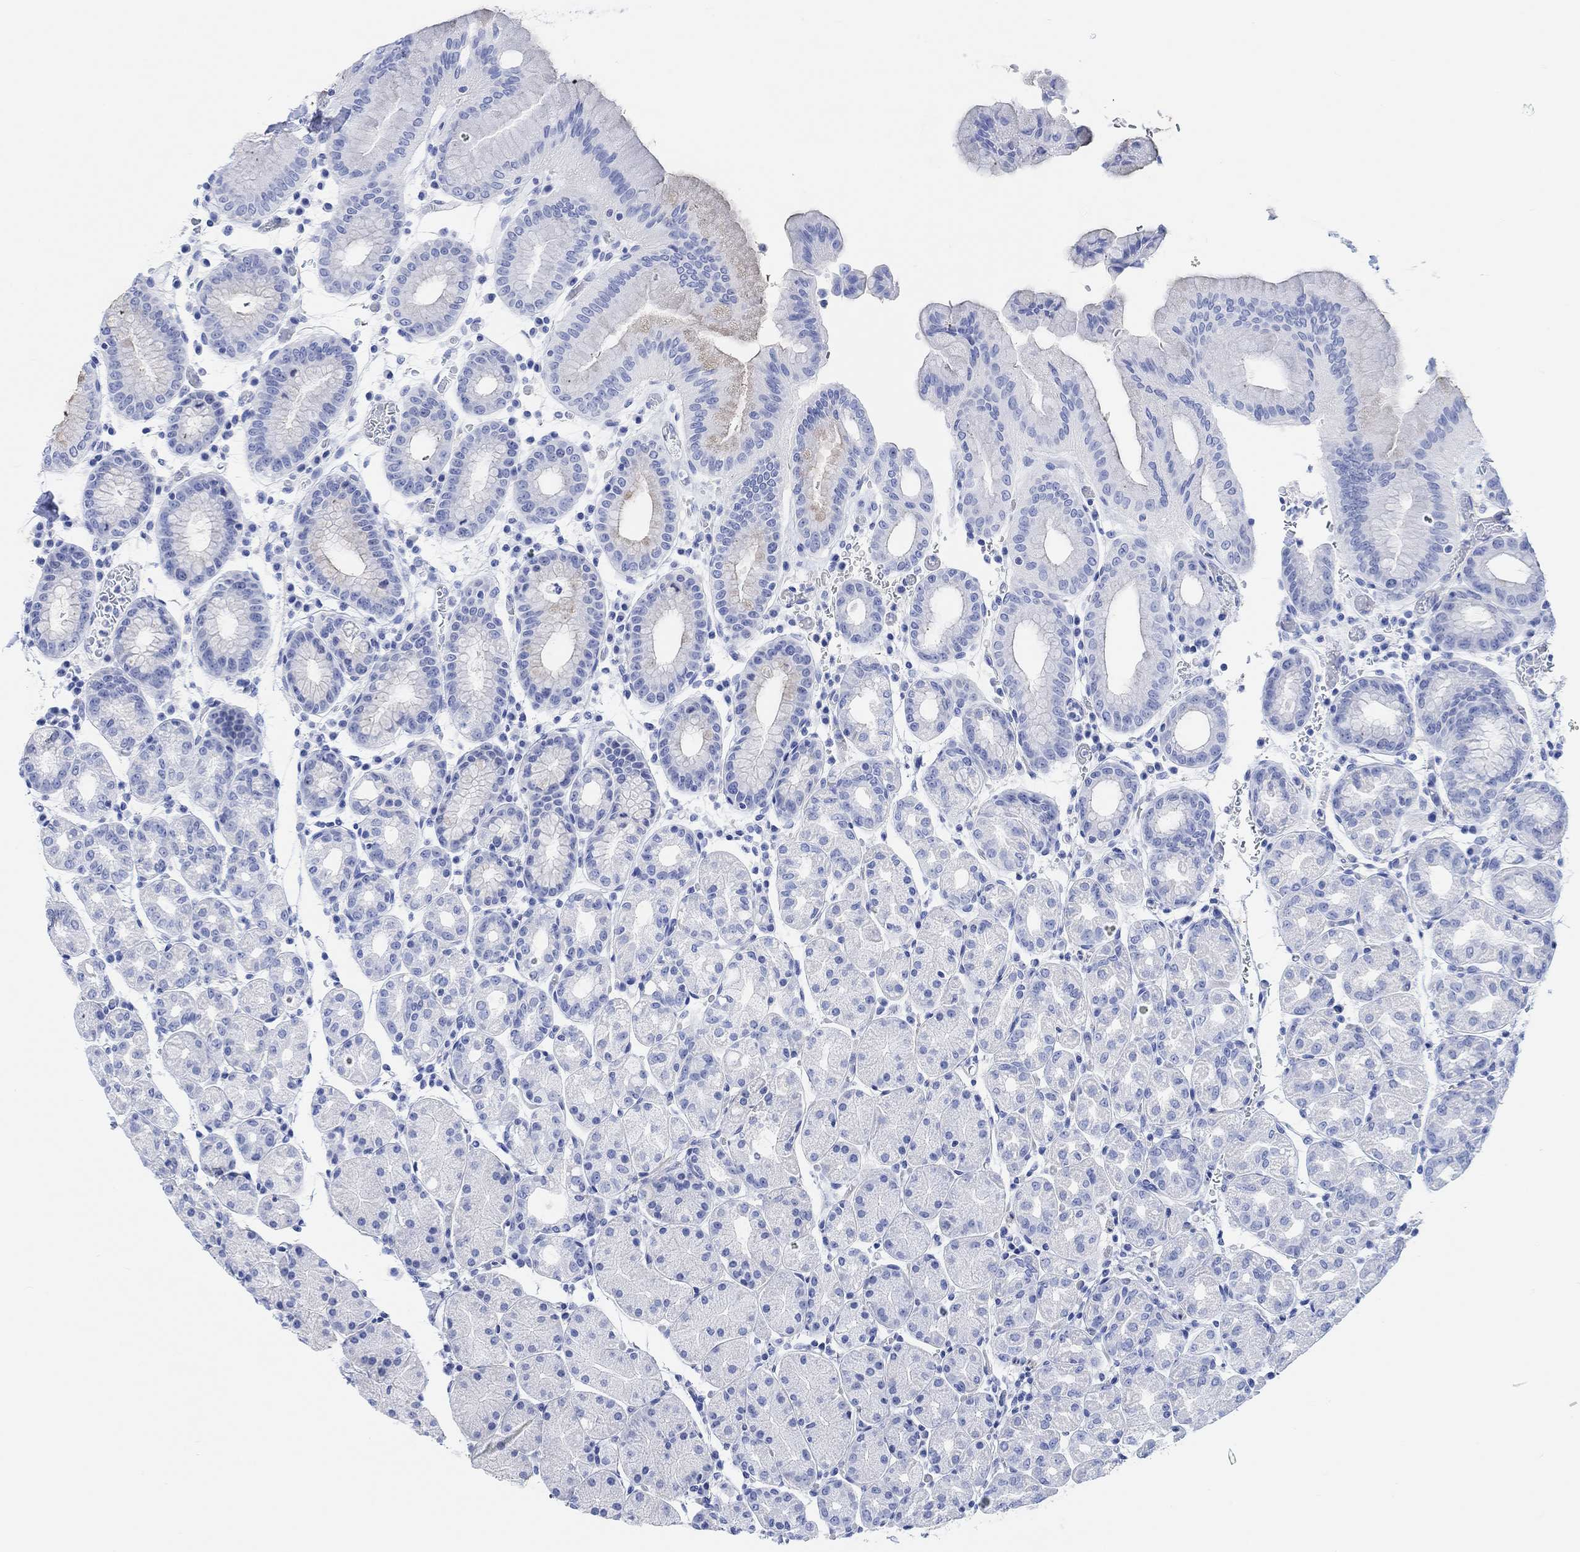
{"staining": {"intensity": "weak", "quantity": "<25%", "location": "cytoplasmic/membranous"}, "tissue": "stomach", "cell_type": "Glandular cells", "image_type": "normal", "snomed": [{"axis": "morphology", "description": "Normal tissue, NOS"}, {"axis": "topography", "description": "Stomach"}], "caption": "Immunohistochemistry (IHC) micrograph of unremarkable stomach: human stomach stained with DAB (3,3'-diaminobenzidine) shows no significant protein positivity in glandular cells.", "gene": "ANKRD33", "patient": {"sex": "male", "age": 54}}